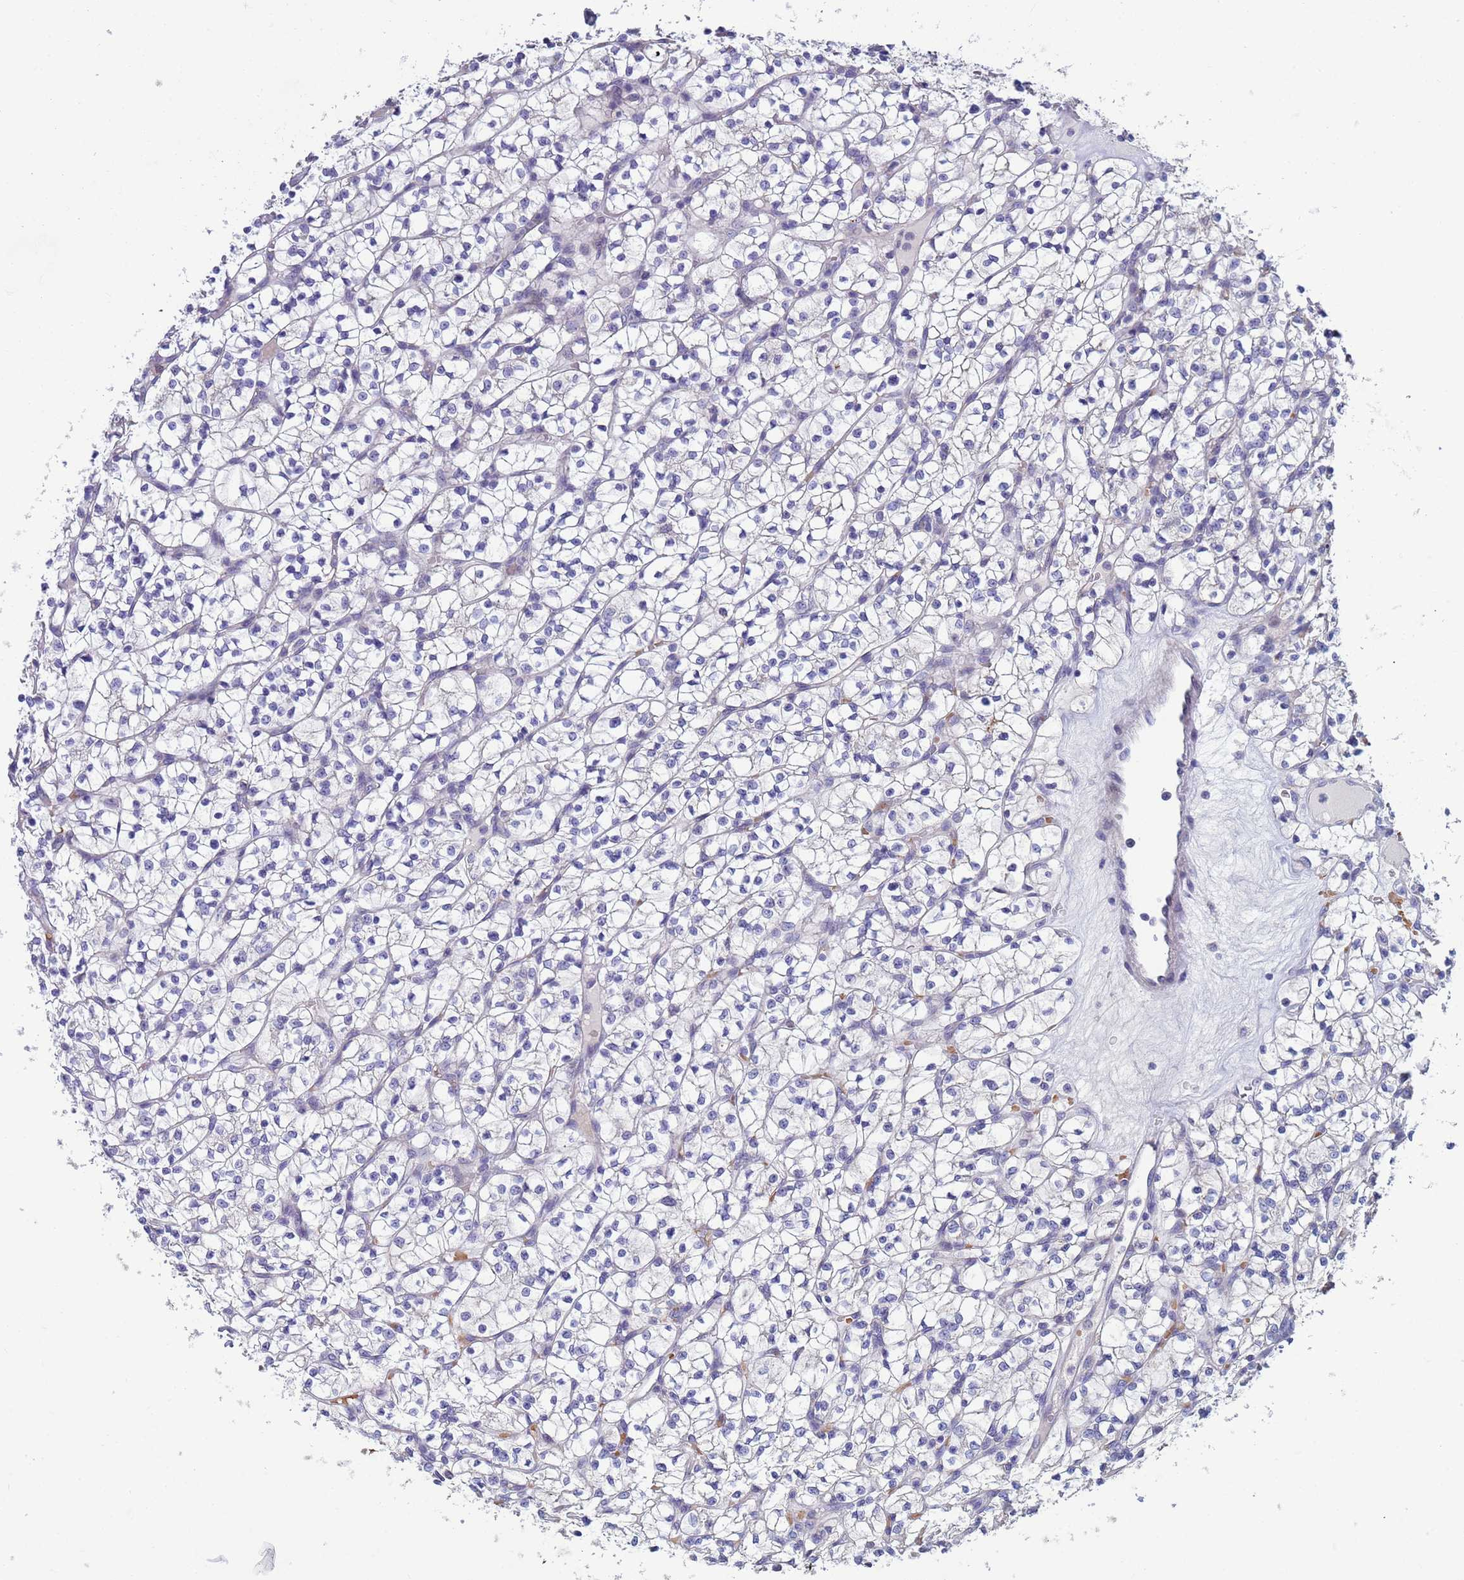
{"staining": {"intensity": "negative", "quantity": "none", "location": "none"}, "tissue": "renal cancer", "cell_type": "Tumor cells", "image_type": "cancer", "snomed": [{"axis": "morphology", "description": "Adenocarcinoma, NOS"}, {"axis": "topography", "description": "Kidney"}], "caption": "High magnification brightfield microscopy of renal cancer (adenocarcinoma) stained with DAB (3,3'-diaminobenzidine) (brown) and counterstained with hematoxylin (blue): tumor cells show no significant positivity. (Stains: DAB (3,3'-diaminobenzidine) IHC with hematoxylin counter stain, Microscopy: brightfield microscopy at high magnification).", "gene": "CLHC1", "patient": {"sex": "female", "age": 64}}